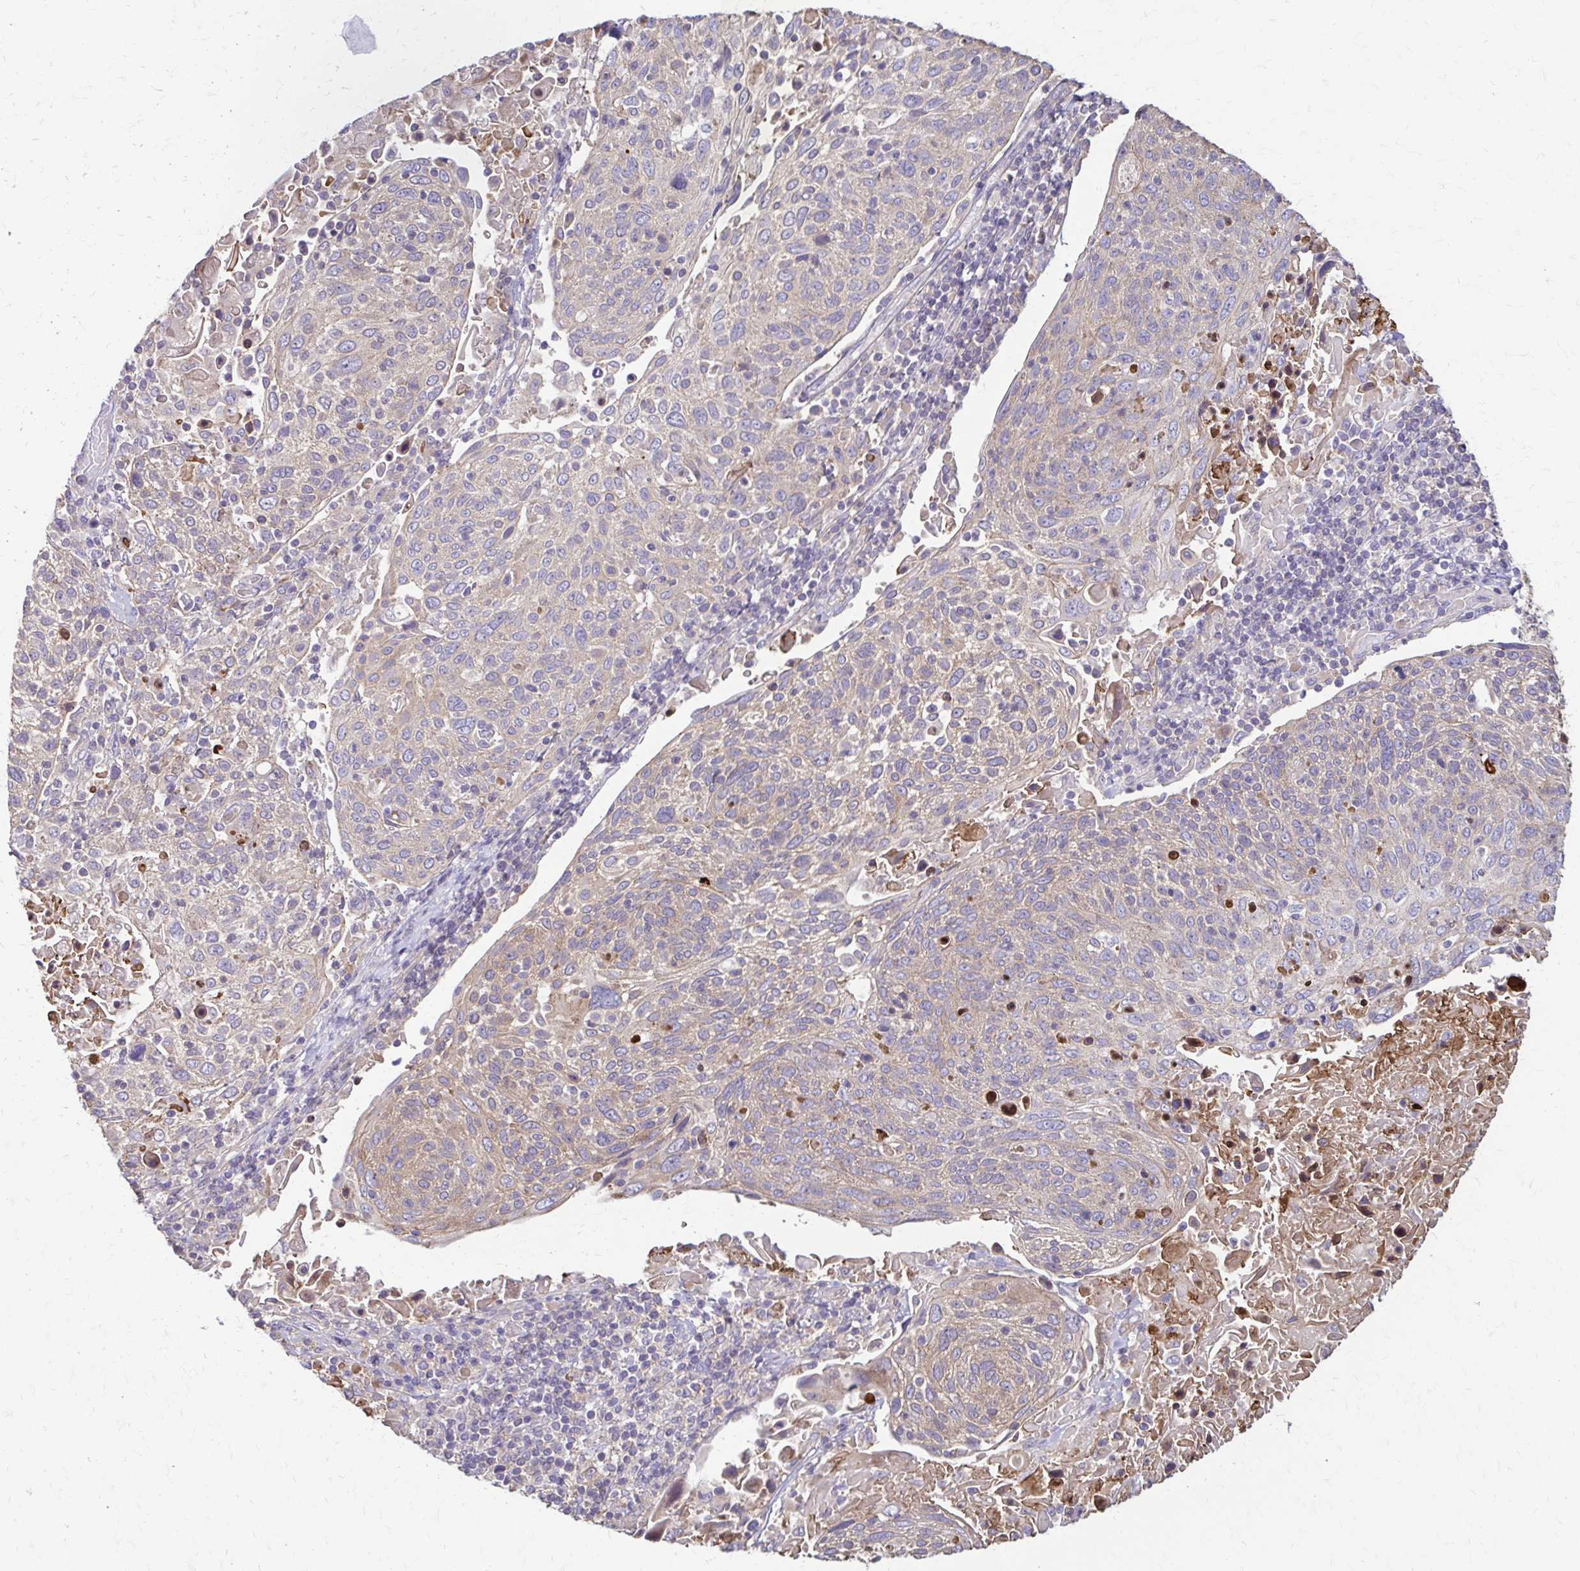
{"staining": {"intensity": "negative", "quantity": "none", "location": "none"}, "tissue": "cervical cancer", "cell_type": "Tumor cells", "image_type": "cancer", "snomed": [{"axis": "morphology", "description": "Squamous cell carcinoma, NOS"}, {"axis": "topography", "description": "Cervix"}], "caption": "Image shows no significant protein expression in tumor cells of cervical cancer.", "gene": "DSP", "patient": {"sex": "female", "age": 61}}